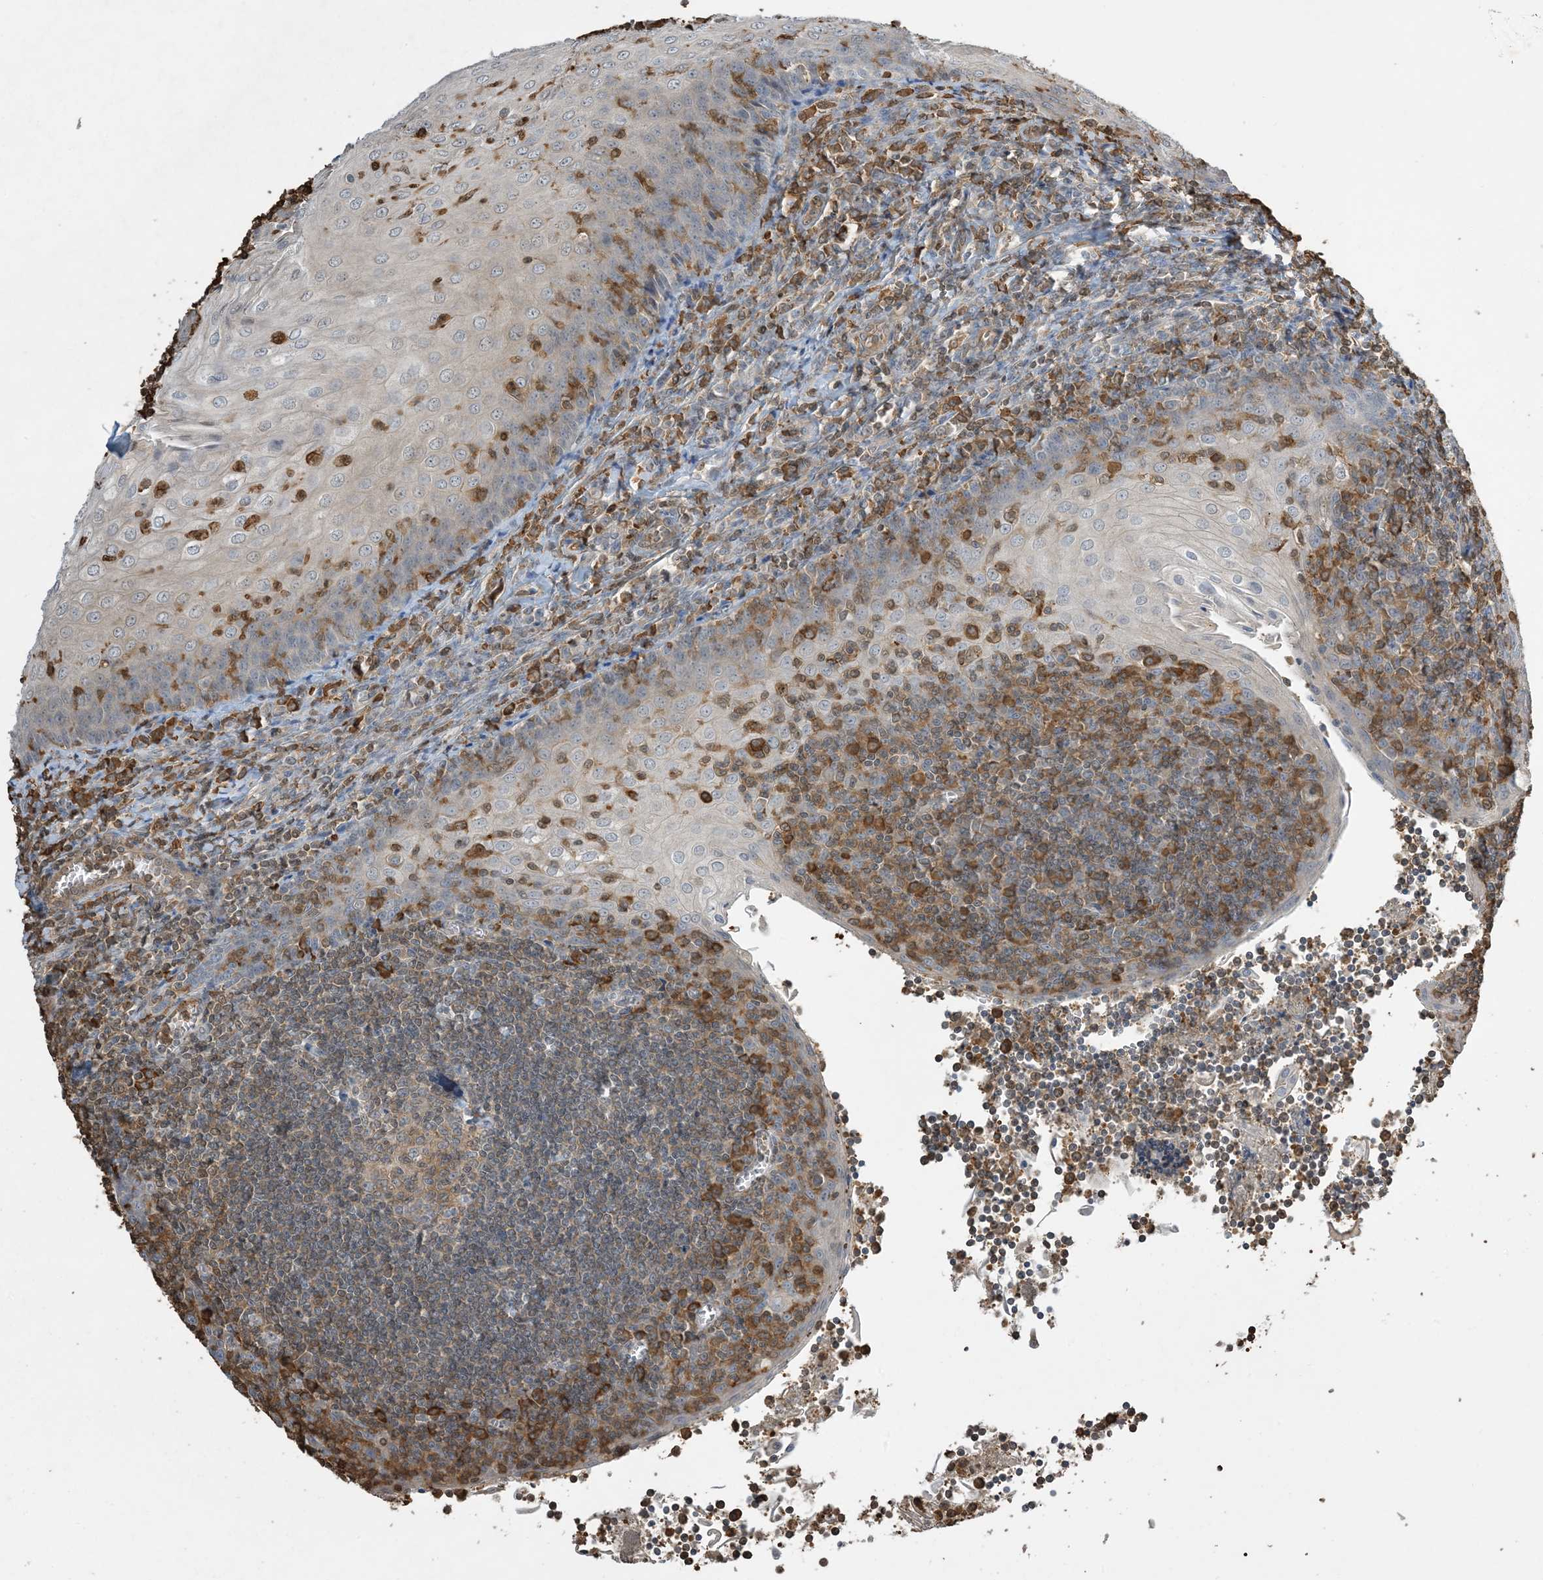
{"staining": {"intensity": "moderate", "quantity": "25%-75%", "location": "cytoplasmic/membranous"}, "tissue": "tonsil", "cell_type": "Germinal center cells", "image_type": "normal", "snomed": [{"axis": "morphology", "description": "Normal tissue, NOS"}, {"axis": "topography", "description": "Tonsil"}], "caption": "DAB (3,3'-diaminobenzidine) immunohistochemical staining of unremarkable human tonsil demonstrates moderate cytoplasmic/membranous protein expression in approximately 25%-75% of germinal center cells. (IHC, brightfield microscopy, high magnification).", "gene": "TMSB4X", "patient": {"sex": "male", "age": 27}}